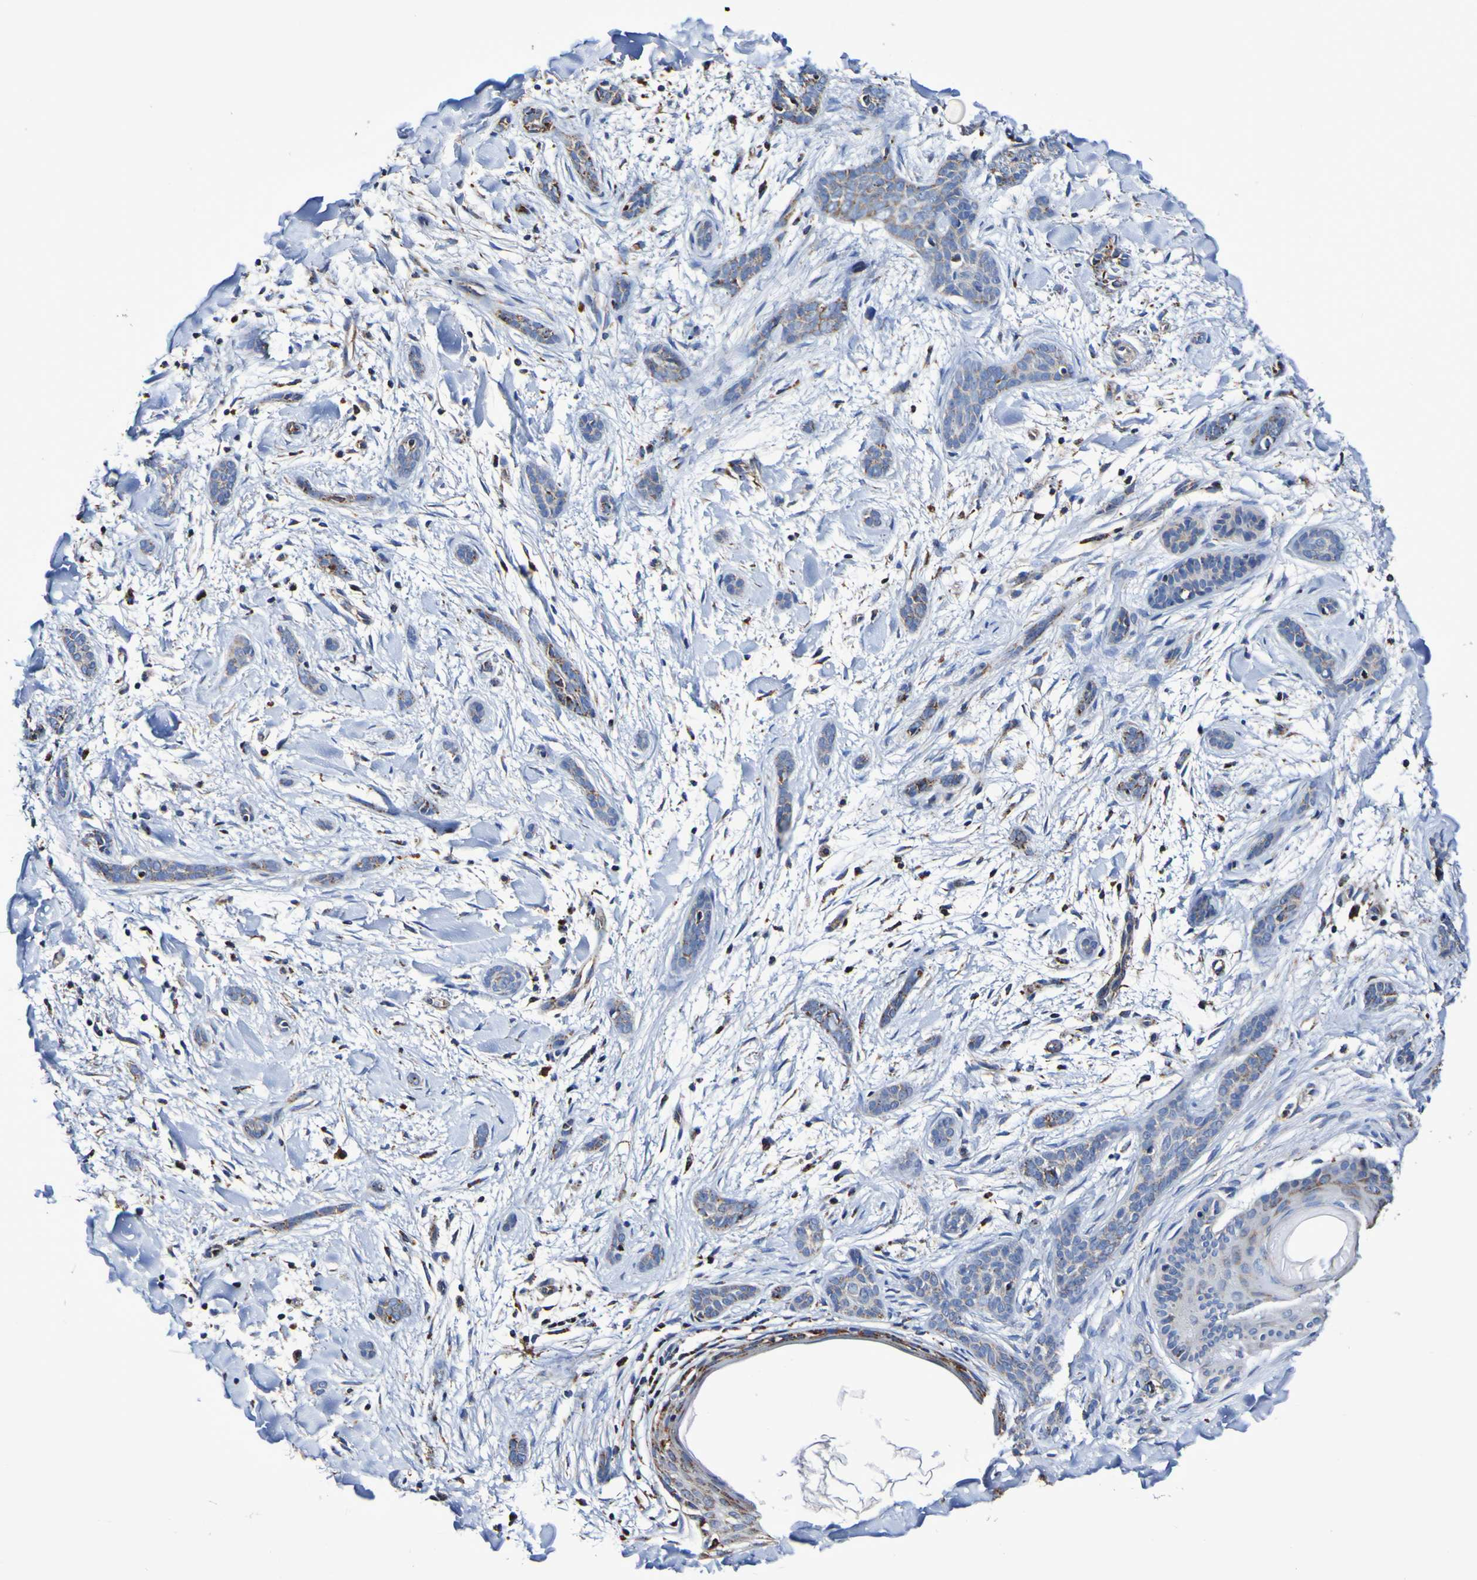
{"staining": {"intensity": "weak", "quantity": "25%-75%", "location": "cytoplasmic/membranous"}, "tissue": "skin cancer", "cell_type": "Tumor cells", "image_type": "cancer", "snomed": [{"axis": "morphology", "description": "Basal cell carcinoma"}, {"axis": "morphology", "description": "Adnexal tumor, benign"}, {"axis": "topography", "description": "Skin"}], "caption": "Skin basal cell carcinoma stained for a protein displays weak cytoplasmic/membranous positivity in tumor cells. Immunohistochemistry stains the protein of interest in brown and the nuclei are stained blue.", "gene": "IL18R1", "patient": {"sex": "female", "age": 42}}